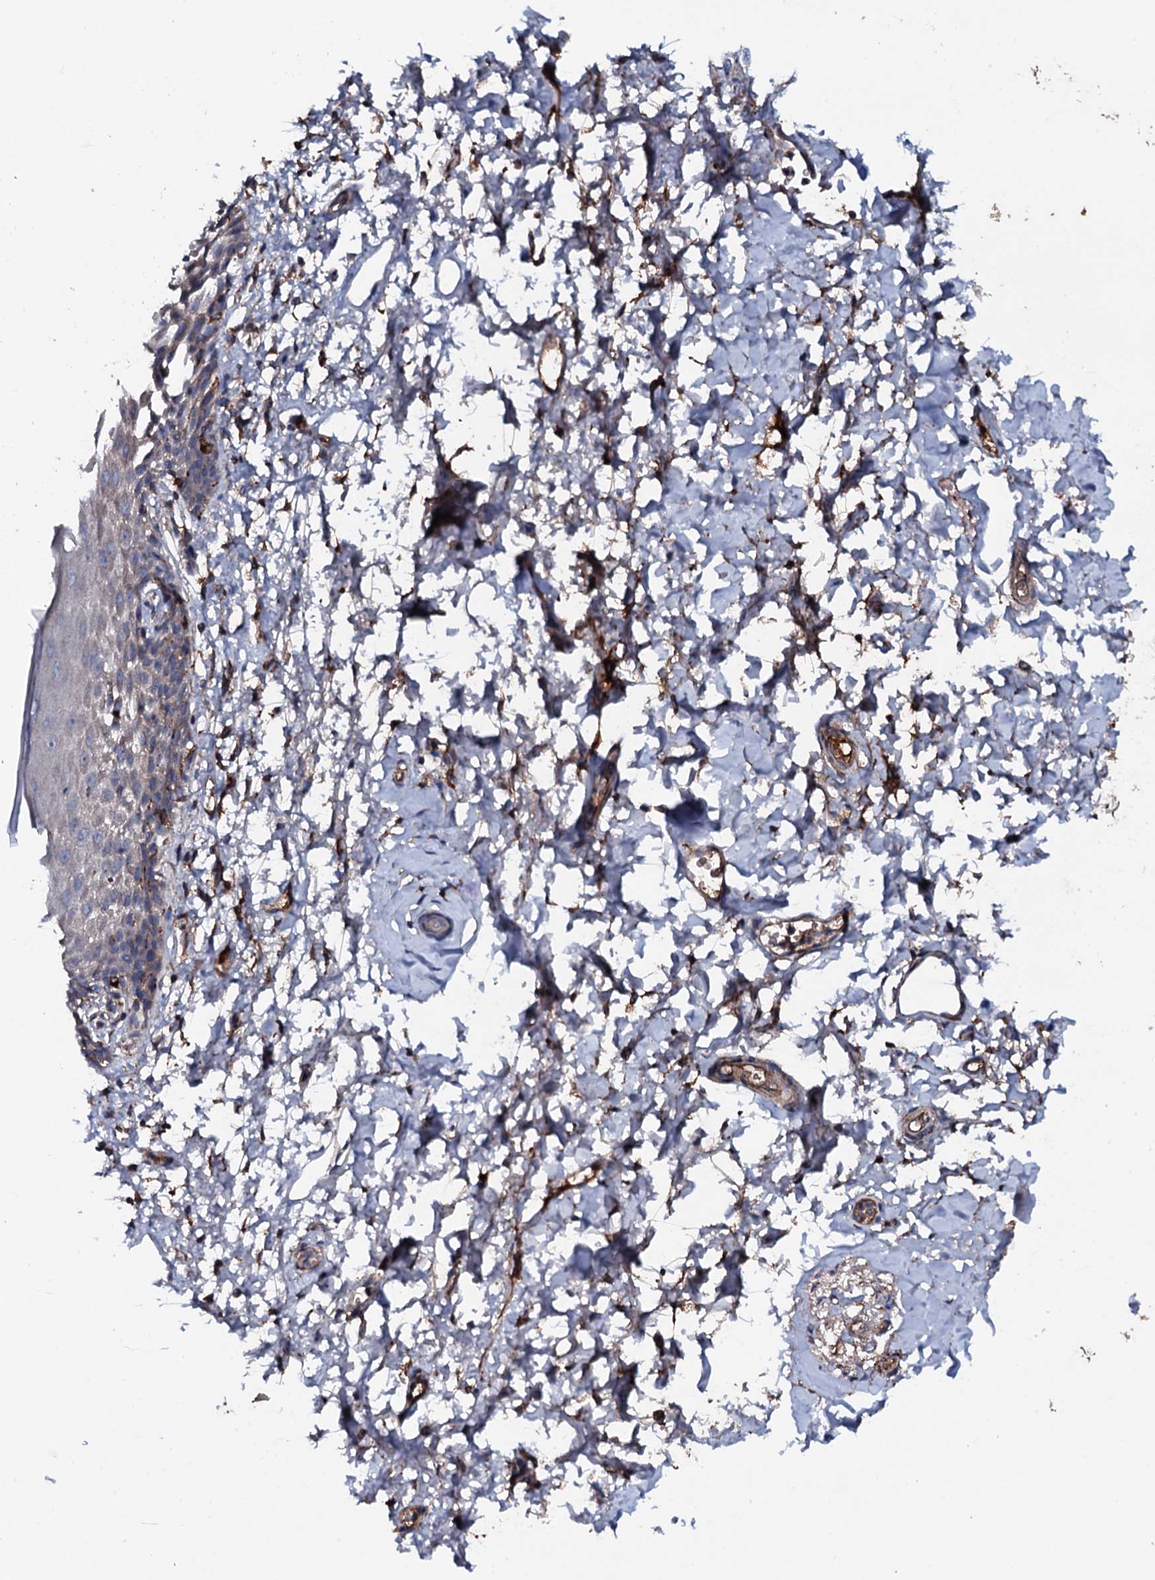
{"staining": {"intensity": "strong", "quantity": "<25%", "location": "cytoplasmic/membranous"}, "tissue": "skin", "cell_type": "Epidermal cells", "image_type": "normal", "snomed": [{"axis": "morphology", "description": "Normal tissue, NOS"}, {"axis": "topography", "description": "Vulva"}], "caption": "A brown stain shows strong cytoplasmic/membranous staining of a protein in epidermal cells of benign human skin. (DAB IHC with brightfield microscopy, high magnification).", "gene": "NEK1", "patient": {"sex": "female", "age": 68}}